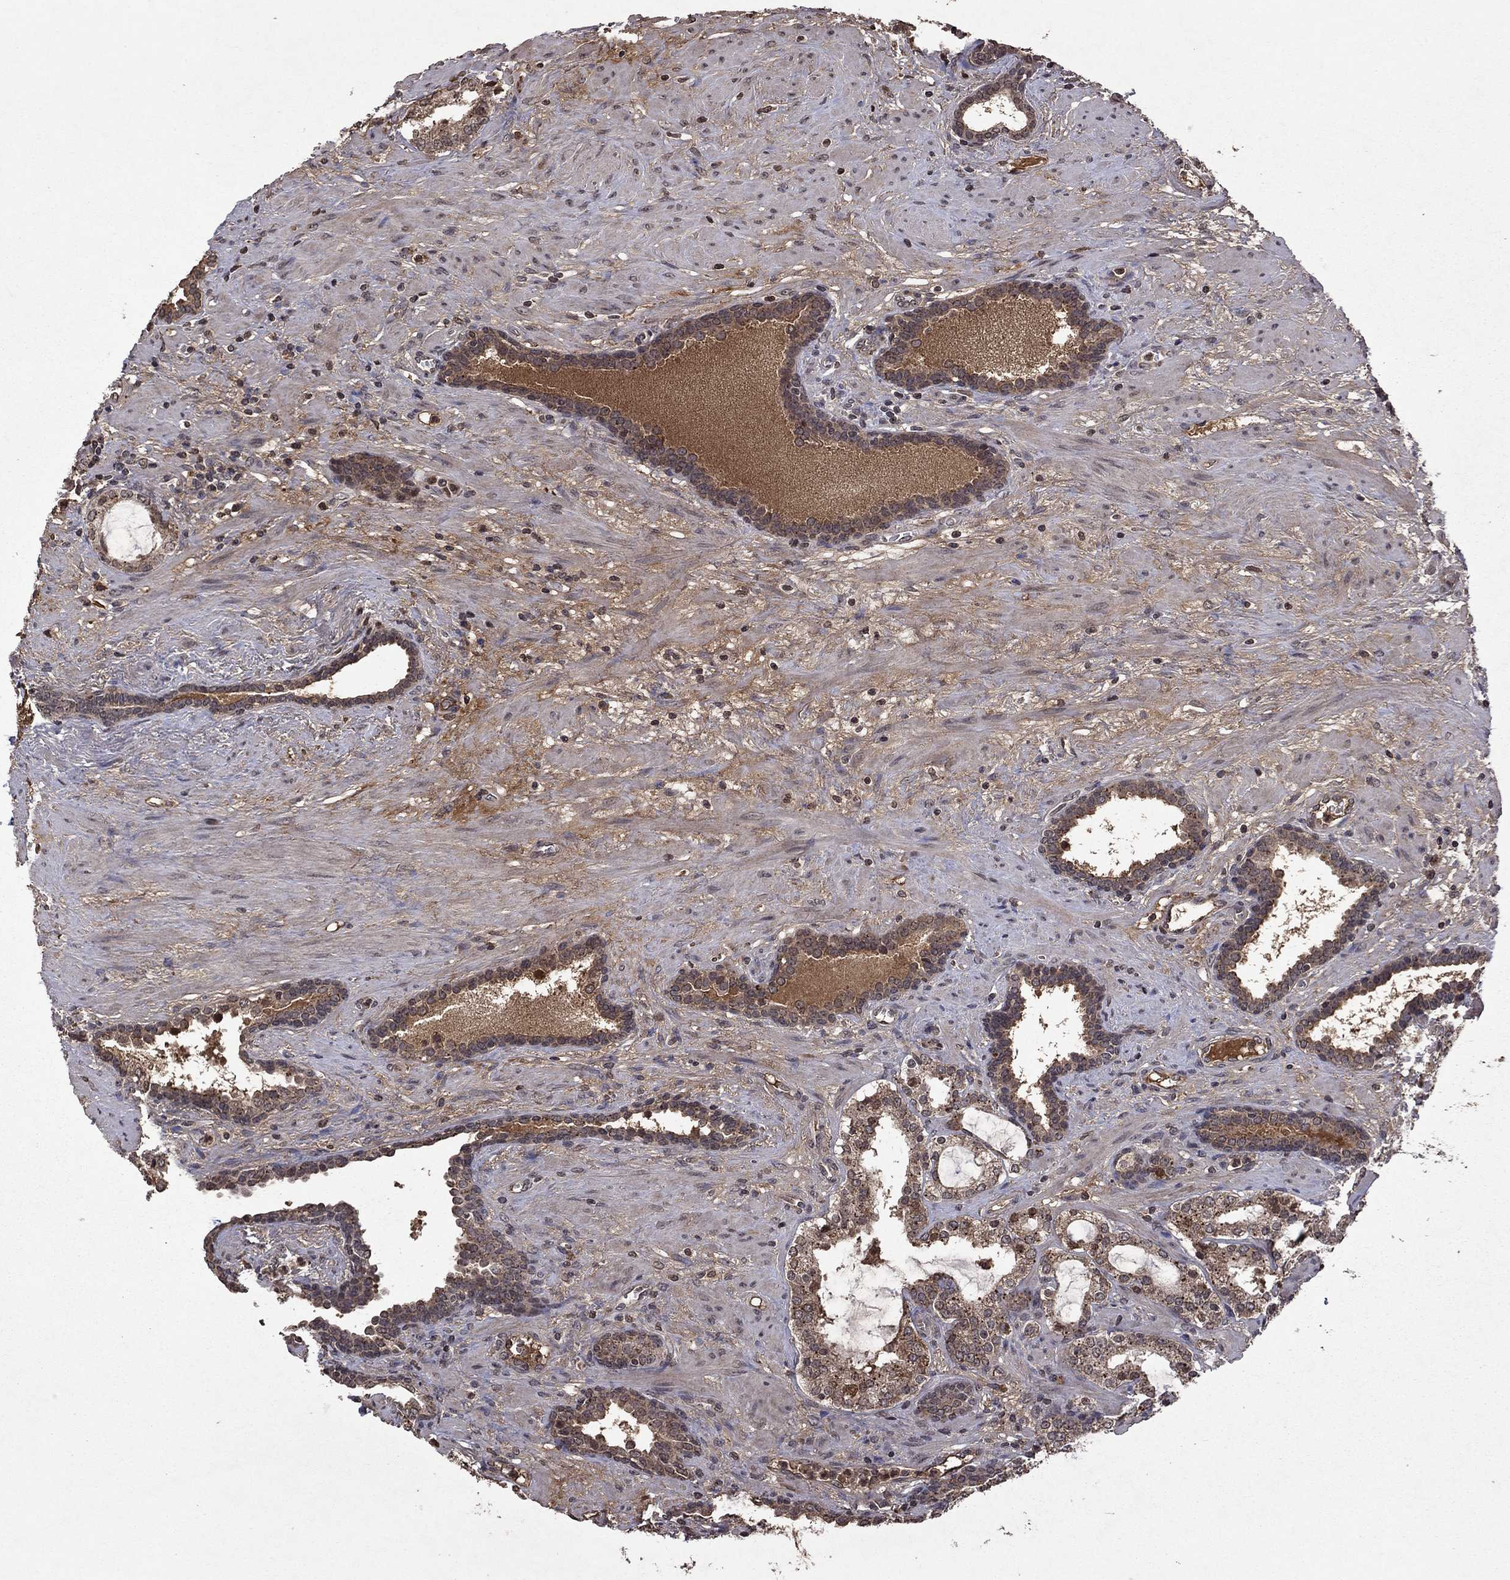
{"staining": {"intensity": "moderate", "quantity": "<25%", "location": "cytoplasmic/membranous"}, "tissue": "prostate cancer", "cell_type": "Tumor cells", "image_type": "cancer", "snomed": [{"axis": "morphology", "description": "Adenocarcinoma, NOS"}, {"axis": "topography", "description": "Prostate"}], "caption": "Brown immunohistochemical staining in human prostate cancer (adenocarcinoma) reveals moderate cytoplasmic/membranous staining in about <25% of tumor cells. (Stains: DAB in brown, nuclei in blue, Microscopy: brightfield microscopy at high magnification).", "gene": "NLGN1", "patient": {"sex": "male", "age": 66}}